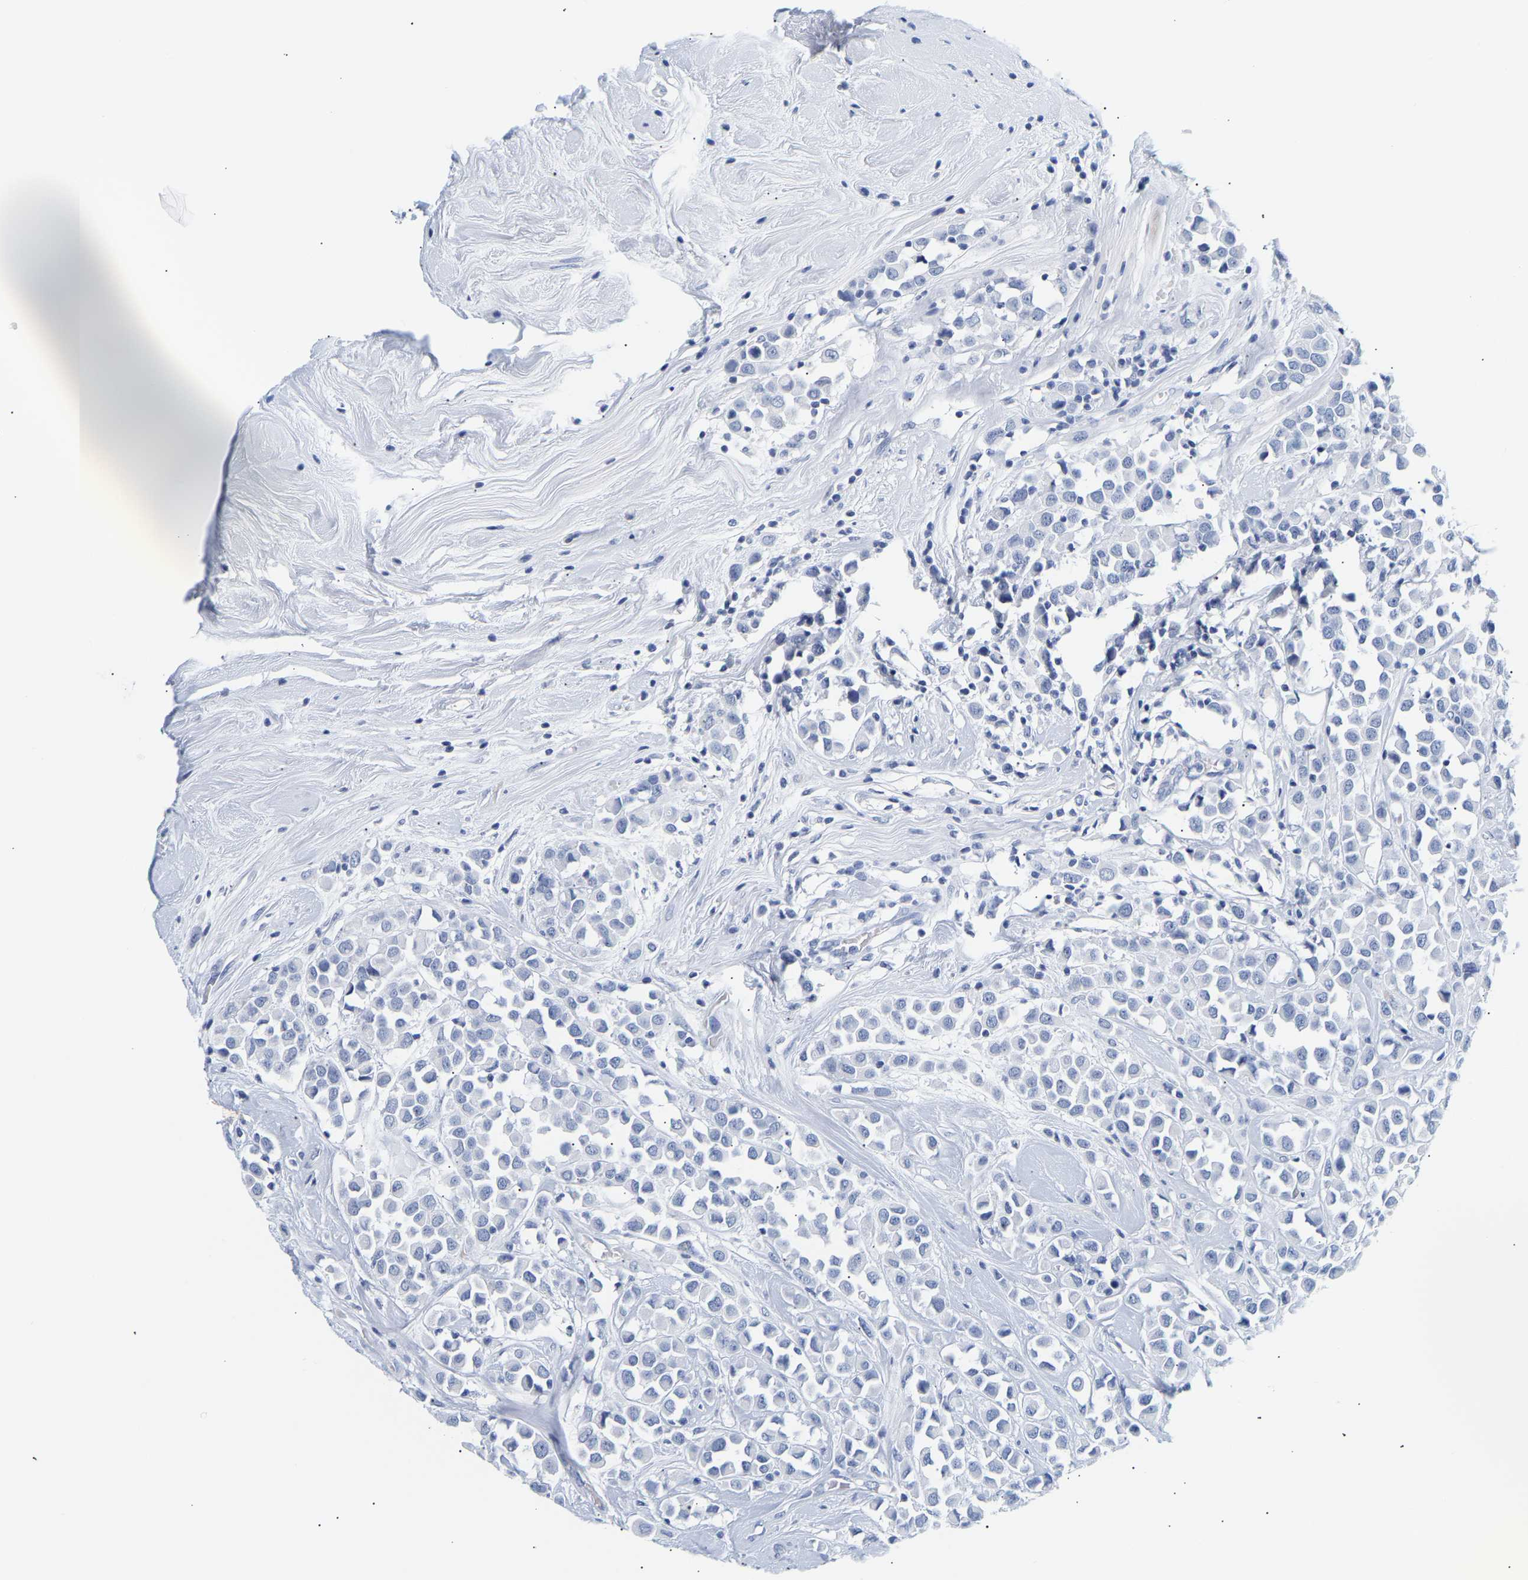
{"staining": {"intensity": "negative", "quantity": "none", "location": "none"}, "tissue": "breast cancer", "cell_type": "Tumor cells", "image_type": "cancer", "snomed": [{"axis": "morphology", "description": "Duct carcinoma"}, {"axis": "topography", "description": "Breast"}], "caption": "This photomicrograph is of breast cancer stained with immunohistochemistry to label a protein in brown with the nuclei are counter-stained blue. There is no expression in tumor cells. Nuclei are stained in blue.", "gene": "SPINK2", "patient": {"sex": "female", "age": 61}}